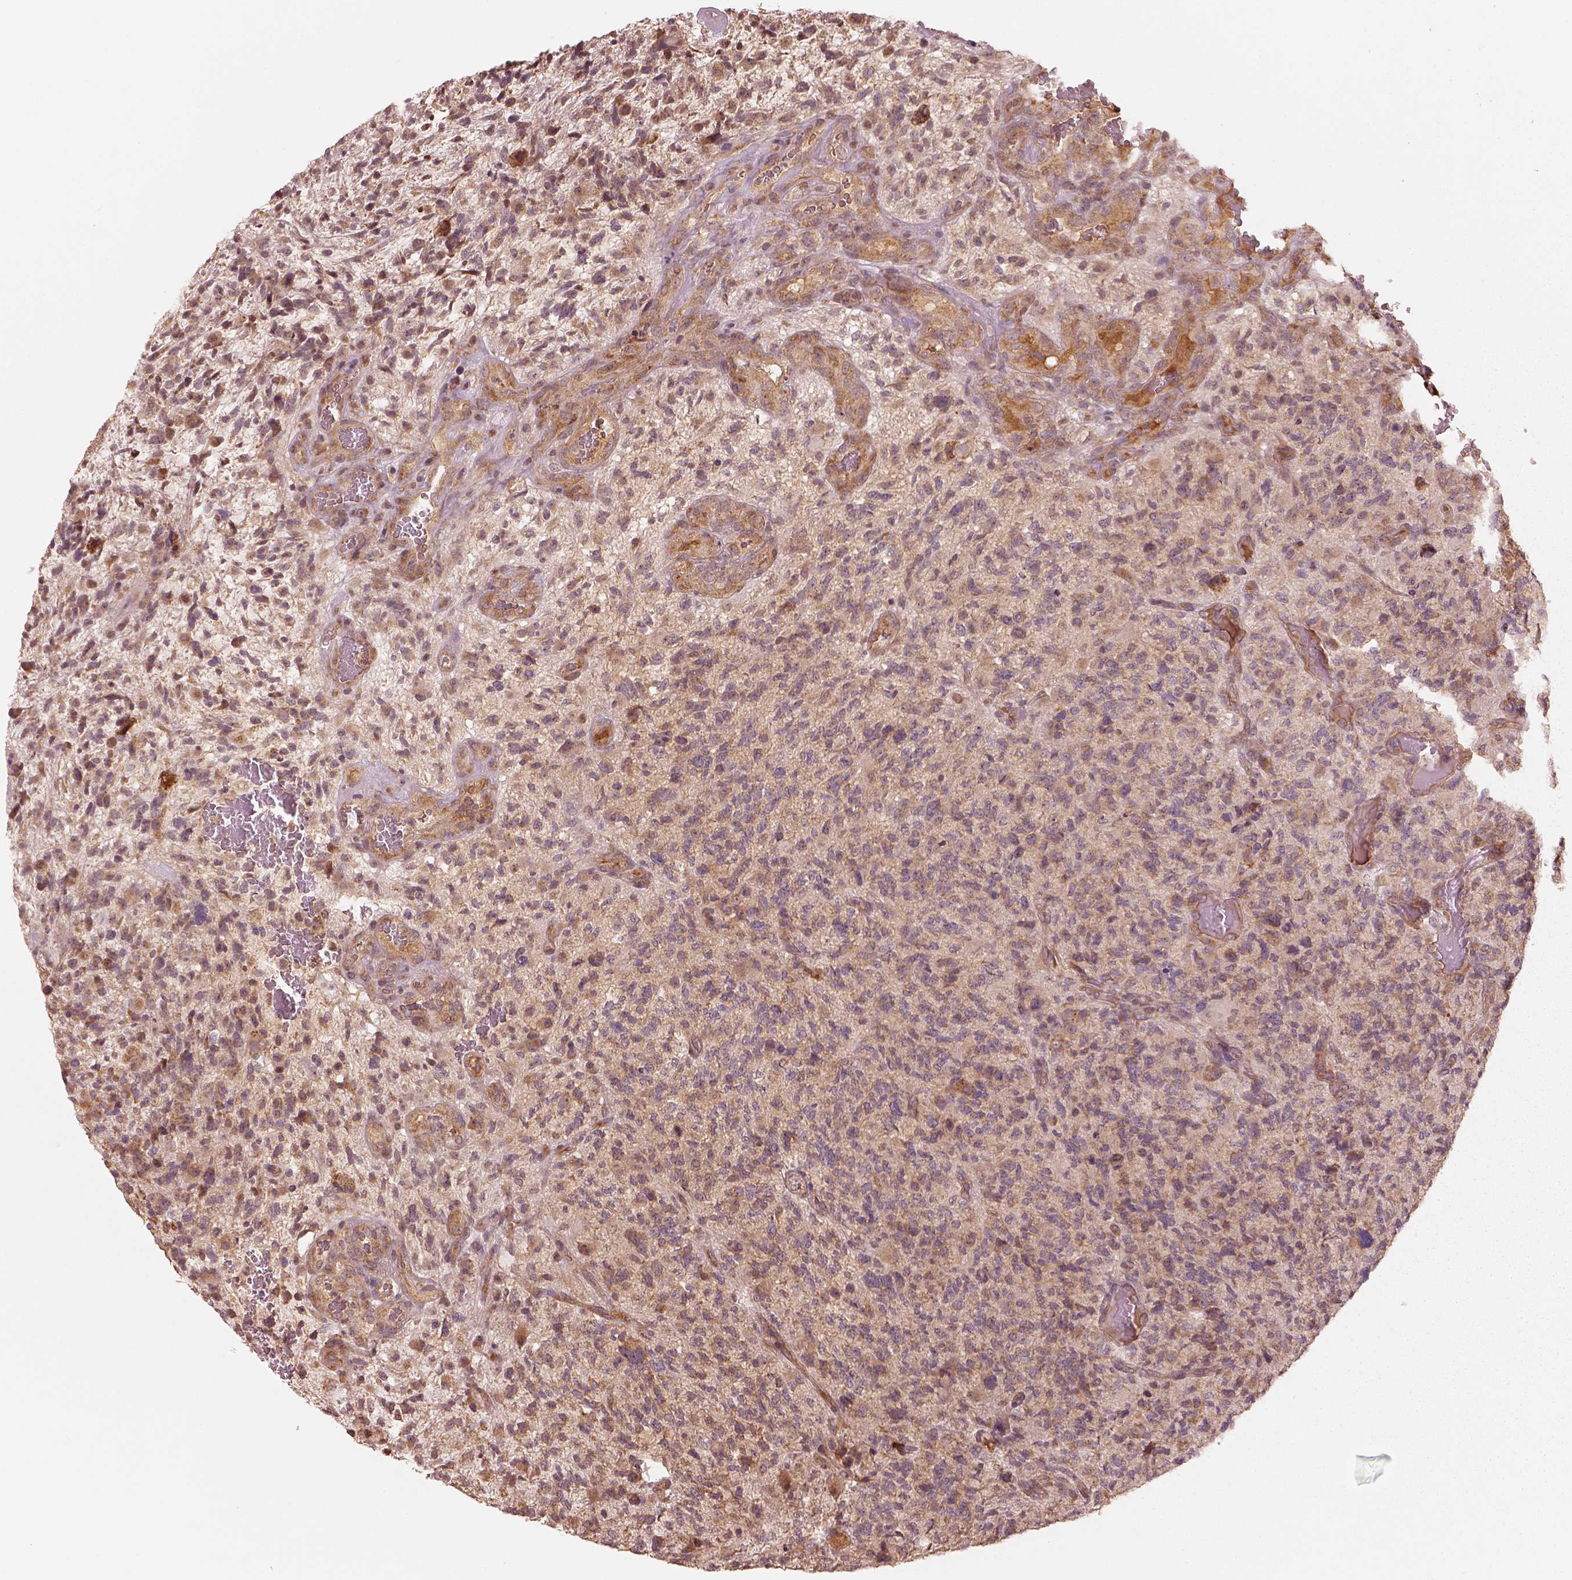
{"staining": {"intensity": "moderate", "quantity": ">75%", "location": "cytoplasmic/membranous"}, "tissue": "glioma", "cell_type": "Tumor cells", "image_type": "cancer", "snomed": [{"axis": "morphology", "description": "Glioma, malignant, High grade"}, {"axis": "topography", "description": "Brain"}], "caption": "Immunohistochemistry (IHC) (DAB (3,3'-diaminobenzidine)) staining of glioma reveals moderate cytoplasmic/membranous protein expression in about >75% of tumor cells.", "gene": "RPS5", "patient": {"sex": "female", "age": 71}}